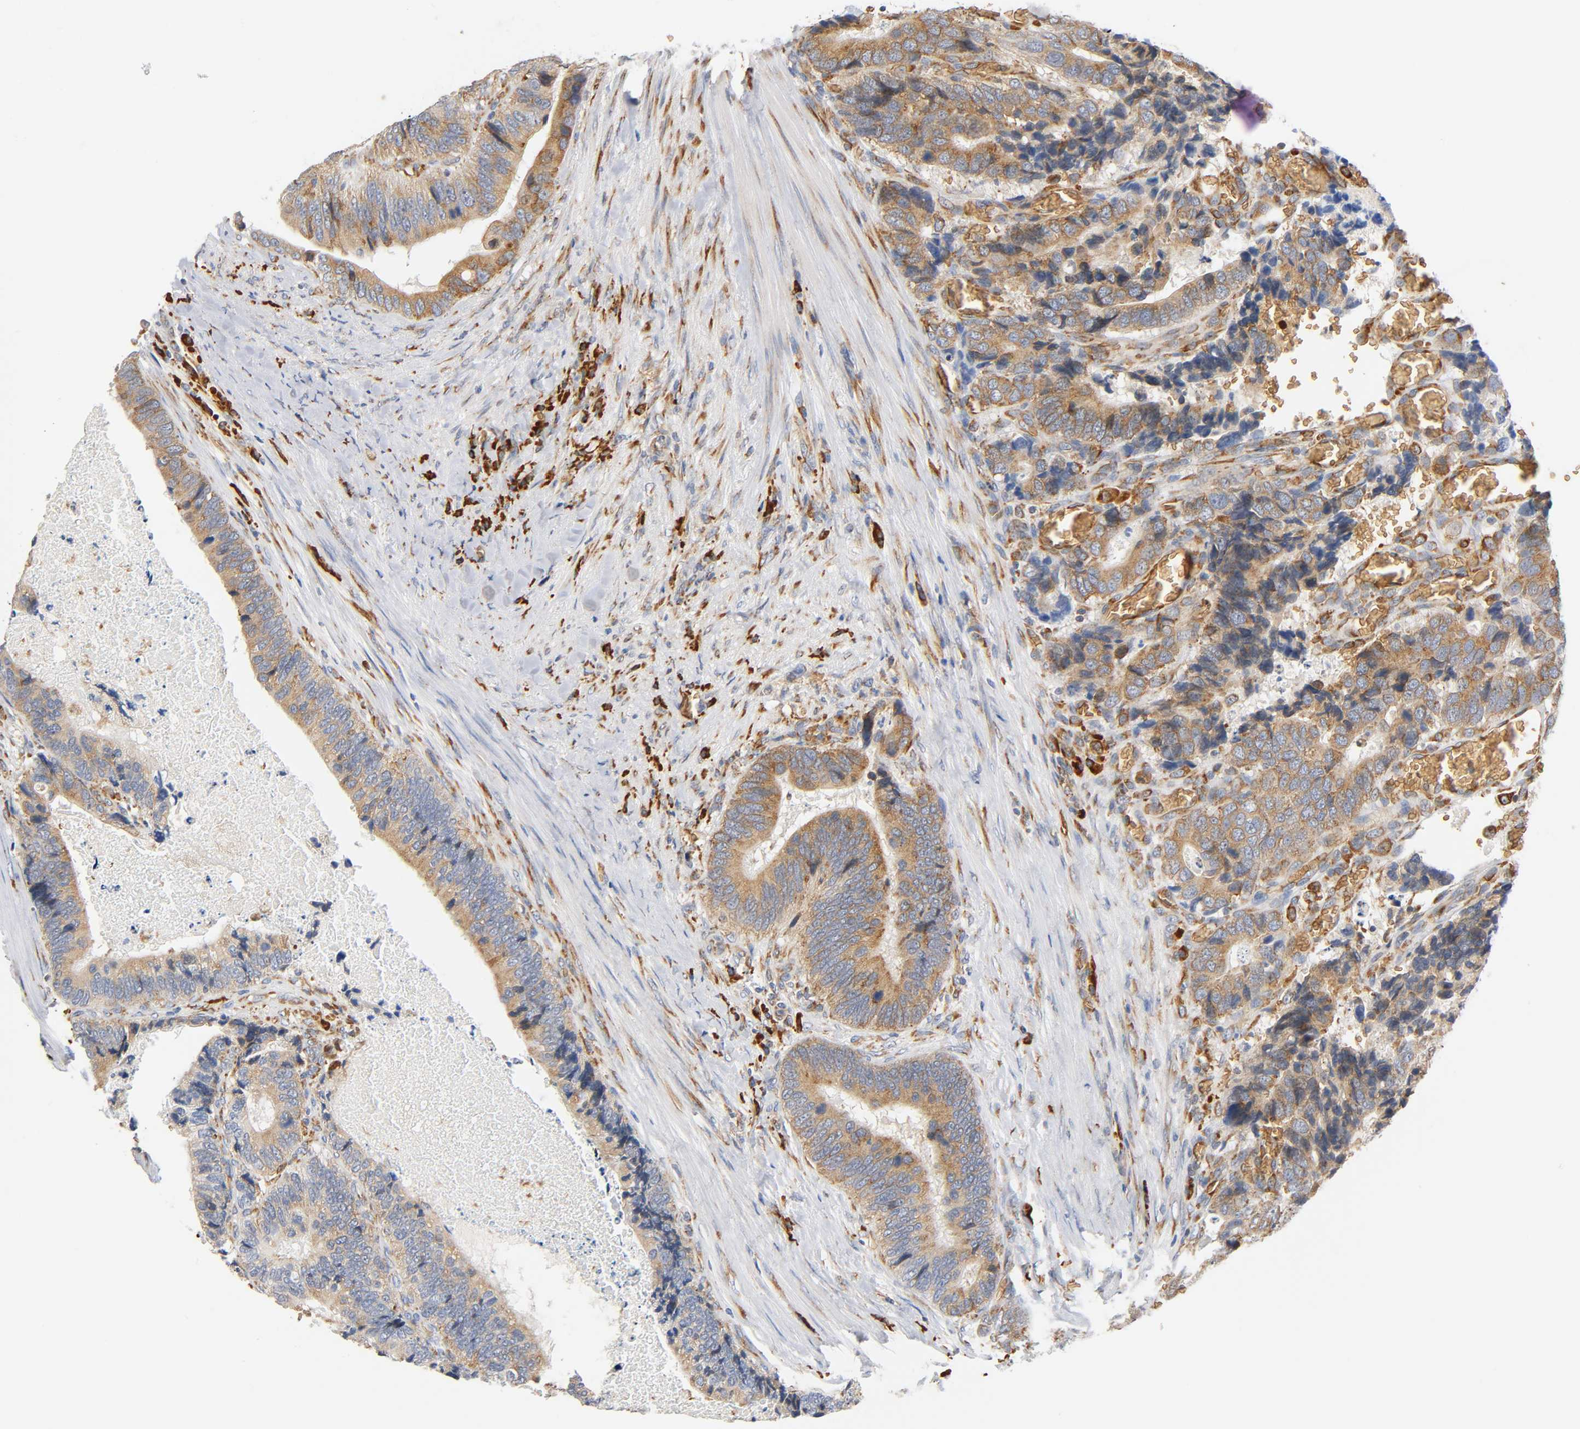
{"staining": {"intensity": "weak", "quantity": ">75%", "location": "cytoplasmic/membranous"}, "tissue": "colorectal cancer", "cell_type": "Tumor cells", "image_type": "cancer", "snomed": [{"axis": "morphology", "description": "Adenocarcinoma, NOS"}, {"axis": "topography", "description": "Colon"}], "caption": "Colorectal cancer (adenocarcinoma) stained with a protein marker demonstrates weak staining in tumor cells.", "gene": "UCKL1", "patient": {"sex": "male", "age": 72}}